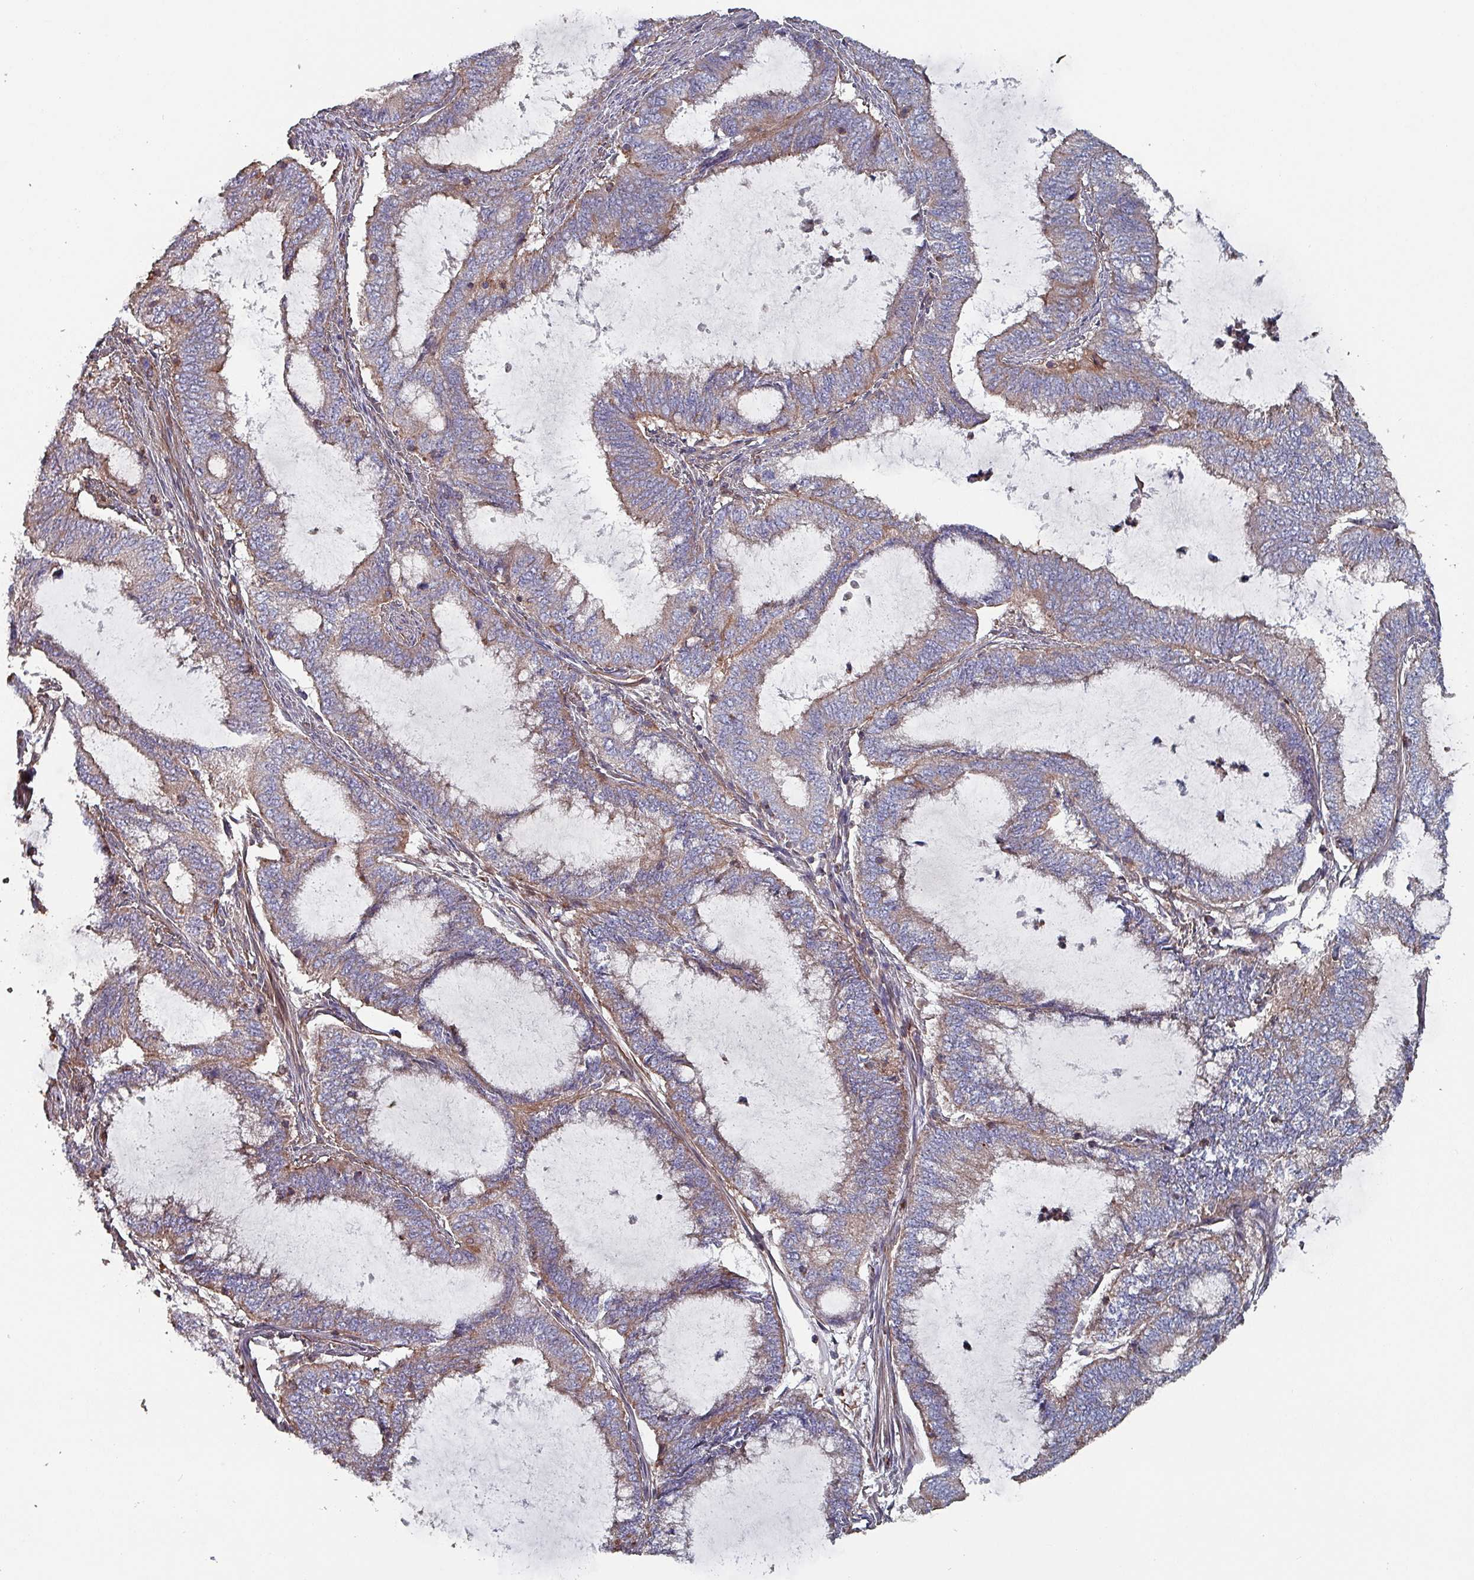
{"staining": {"intensity": "moderate", "quantity": "<25%", "location": "cytoplasmic/membranous"}, "tissue": "endometrial cancer", "cell_type": "Tumor cells", "image_type": "cancer", "snomed": [{"axis": "morphology", "description": "Adenocarcinoma, NOS"}, {"axis": "topography", "description": "Endometrium"}], "caption": "Immunohistochemical staining of endometrial cancer exhibits low levels of moderate cytoplasmic/membranous expression in about <25% of tumor cells.", "gene": "ANO10", "patient": {"sex": "female", "age": 51}}